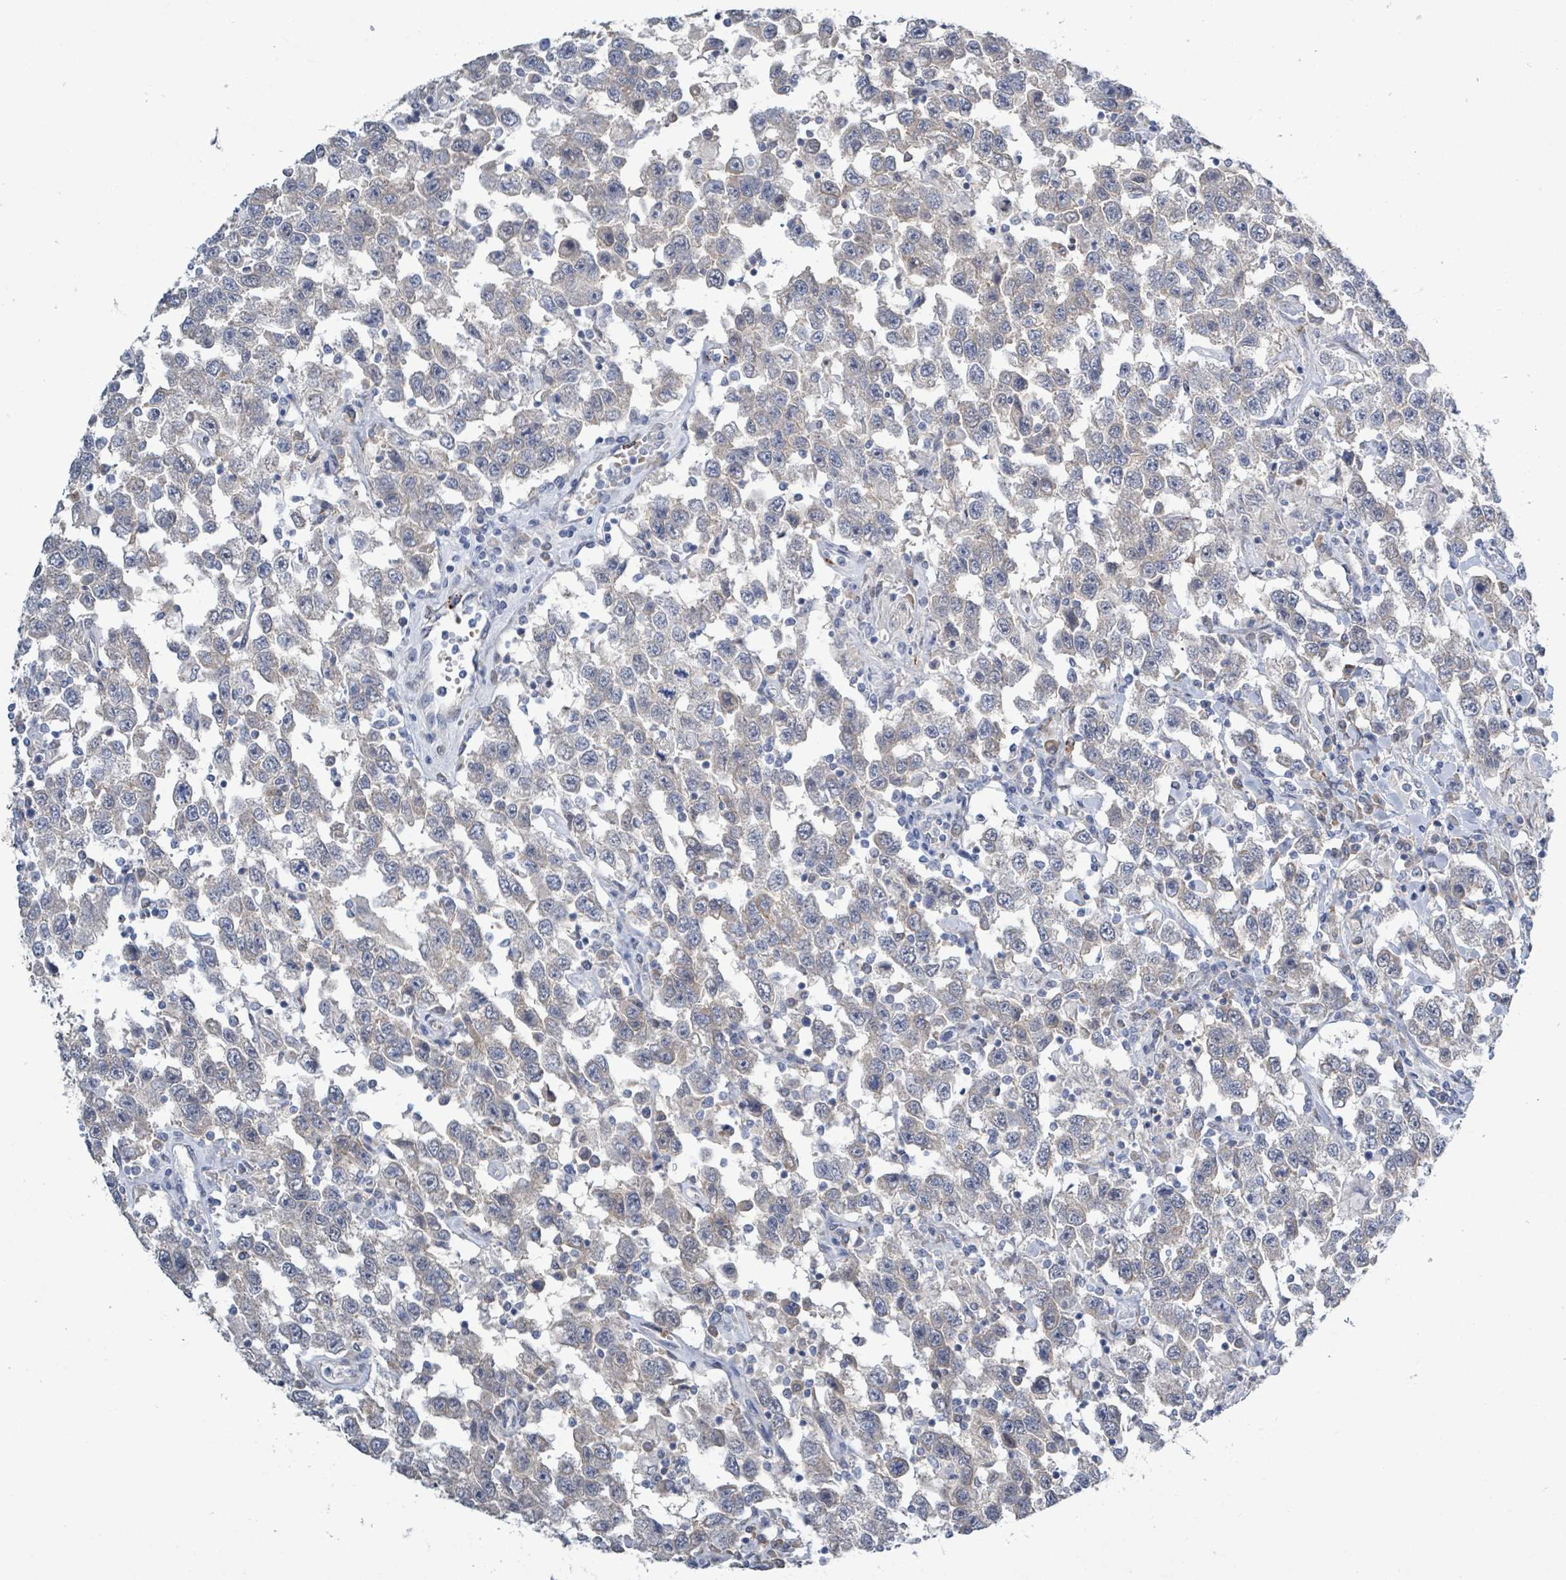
{"staining": {"intensity": "negative", "quantity": "none", "location": "none"}, "tissue": "testis cancer", "cell_type": "Tumor cells", "image_type": "cancer", "snomed": [{"axis": "morphology", "description": "Seminoma, NOS"}, {"axis": "topography", "description": "Testis"}], "caption": "The histopathology image demonstrates no staining of tumor cells in testis cancer (seminoma).", "gene": "DMRTC1B", "patient": {"sex": "male", "age": 41}}